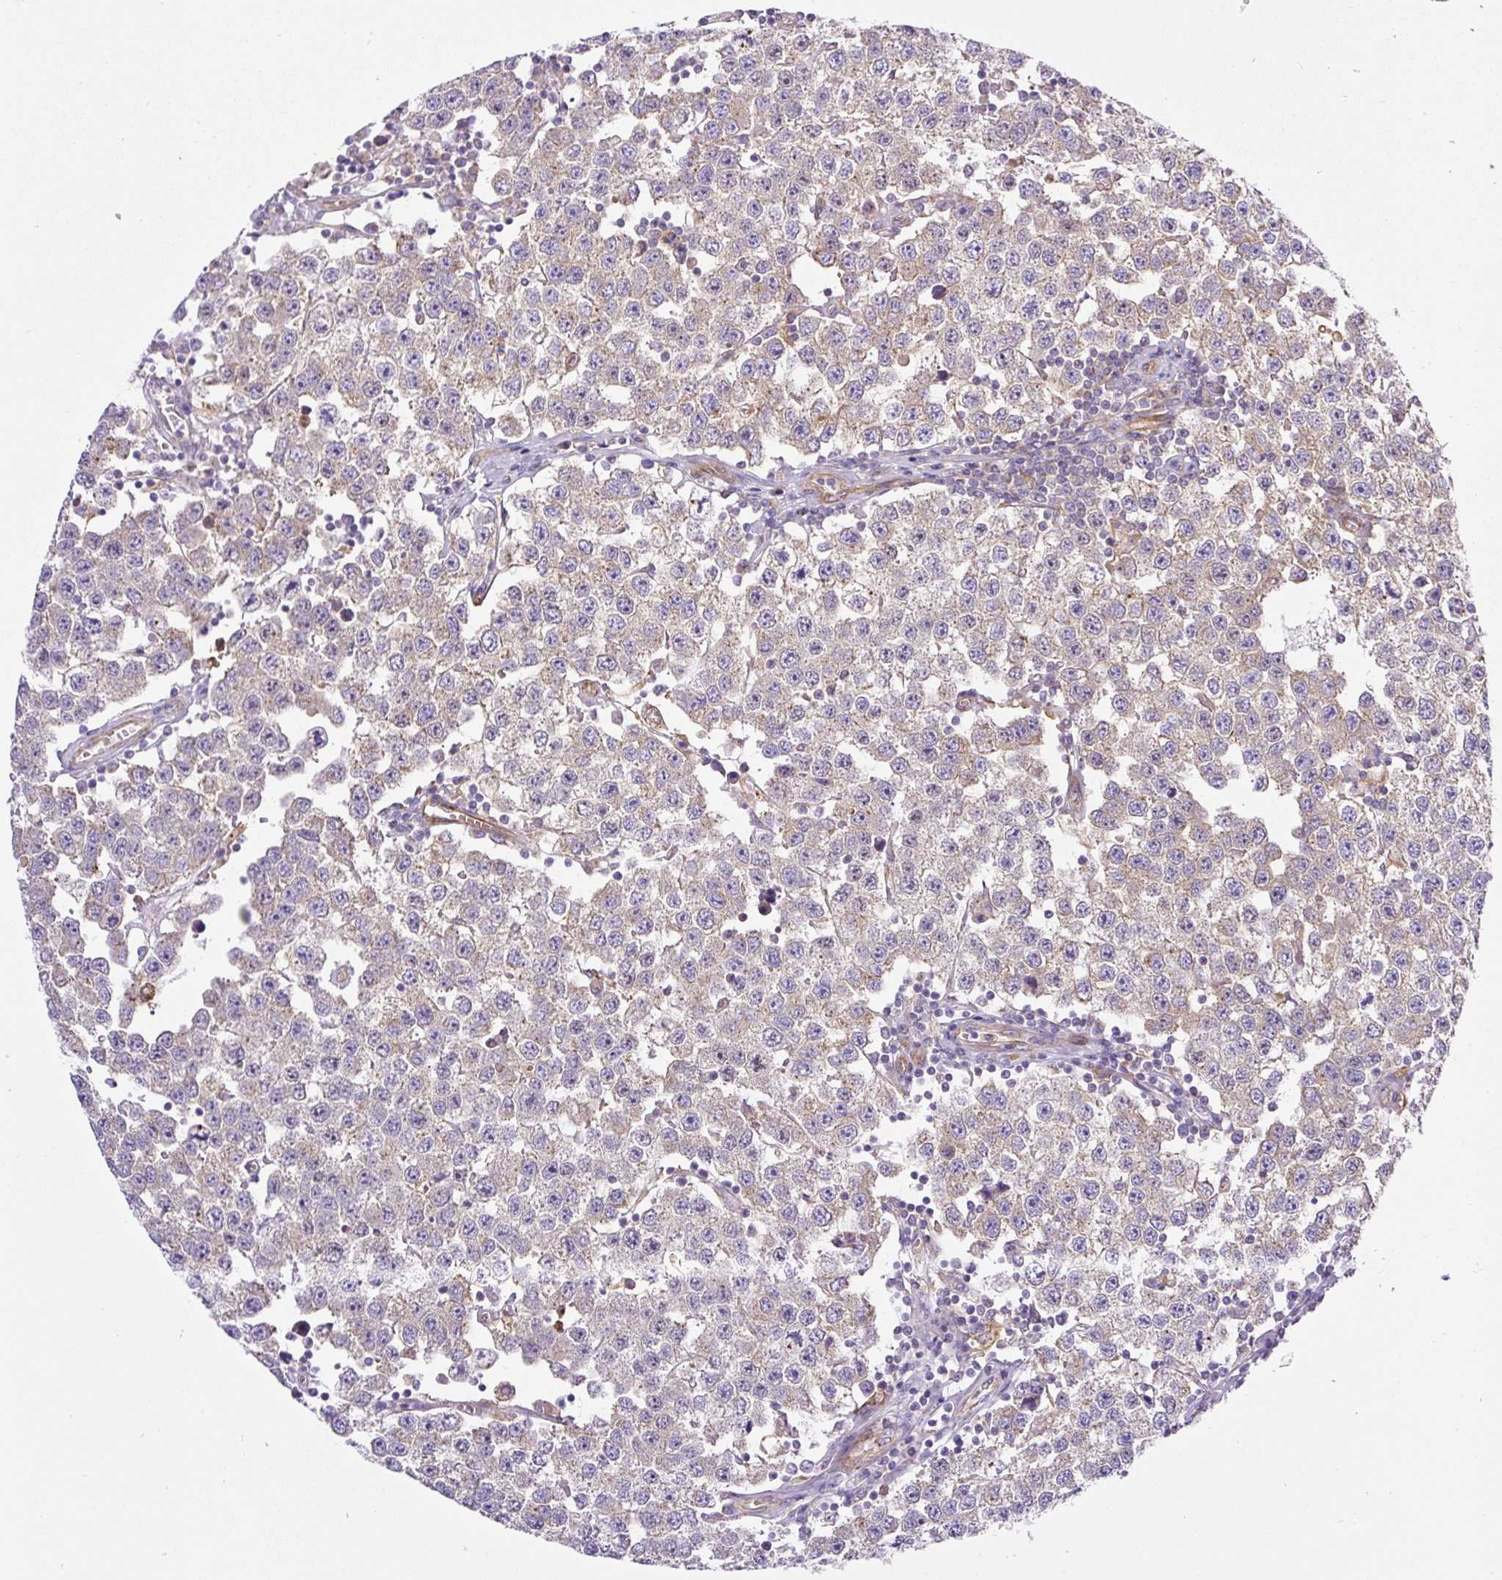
{"staining": {"intensity": "negative", "quantity": "none", "location": "none"}, "tissue": "testis cancer", "cell_type": "Tumor cells", "image_type": "cancer", "snomed": [{"axis": "morphology", "description": "Seminoma, NOS"}, {"axis": "topography", "description": "Testis"}], "caption": "Immunohistochemistry (IHC) image of human testis cancer (seminoma) stained for a protein (brown), which displays no staining in tumor cells.", "gene": "DCTN1", "patient": {"sex": "male", "age": 34}}